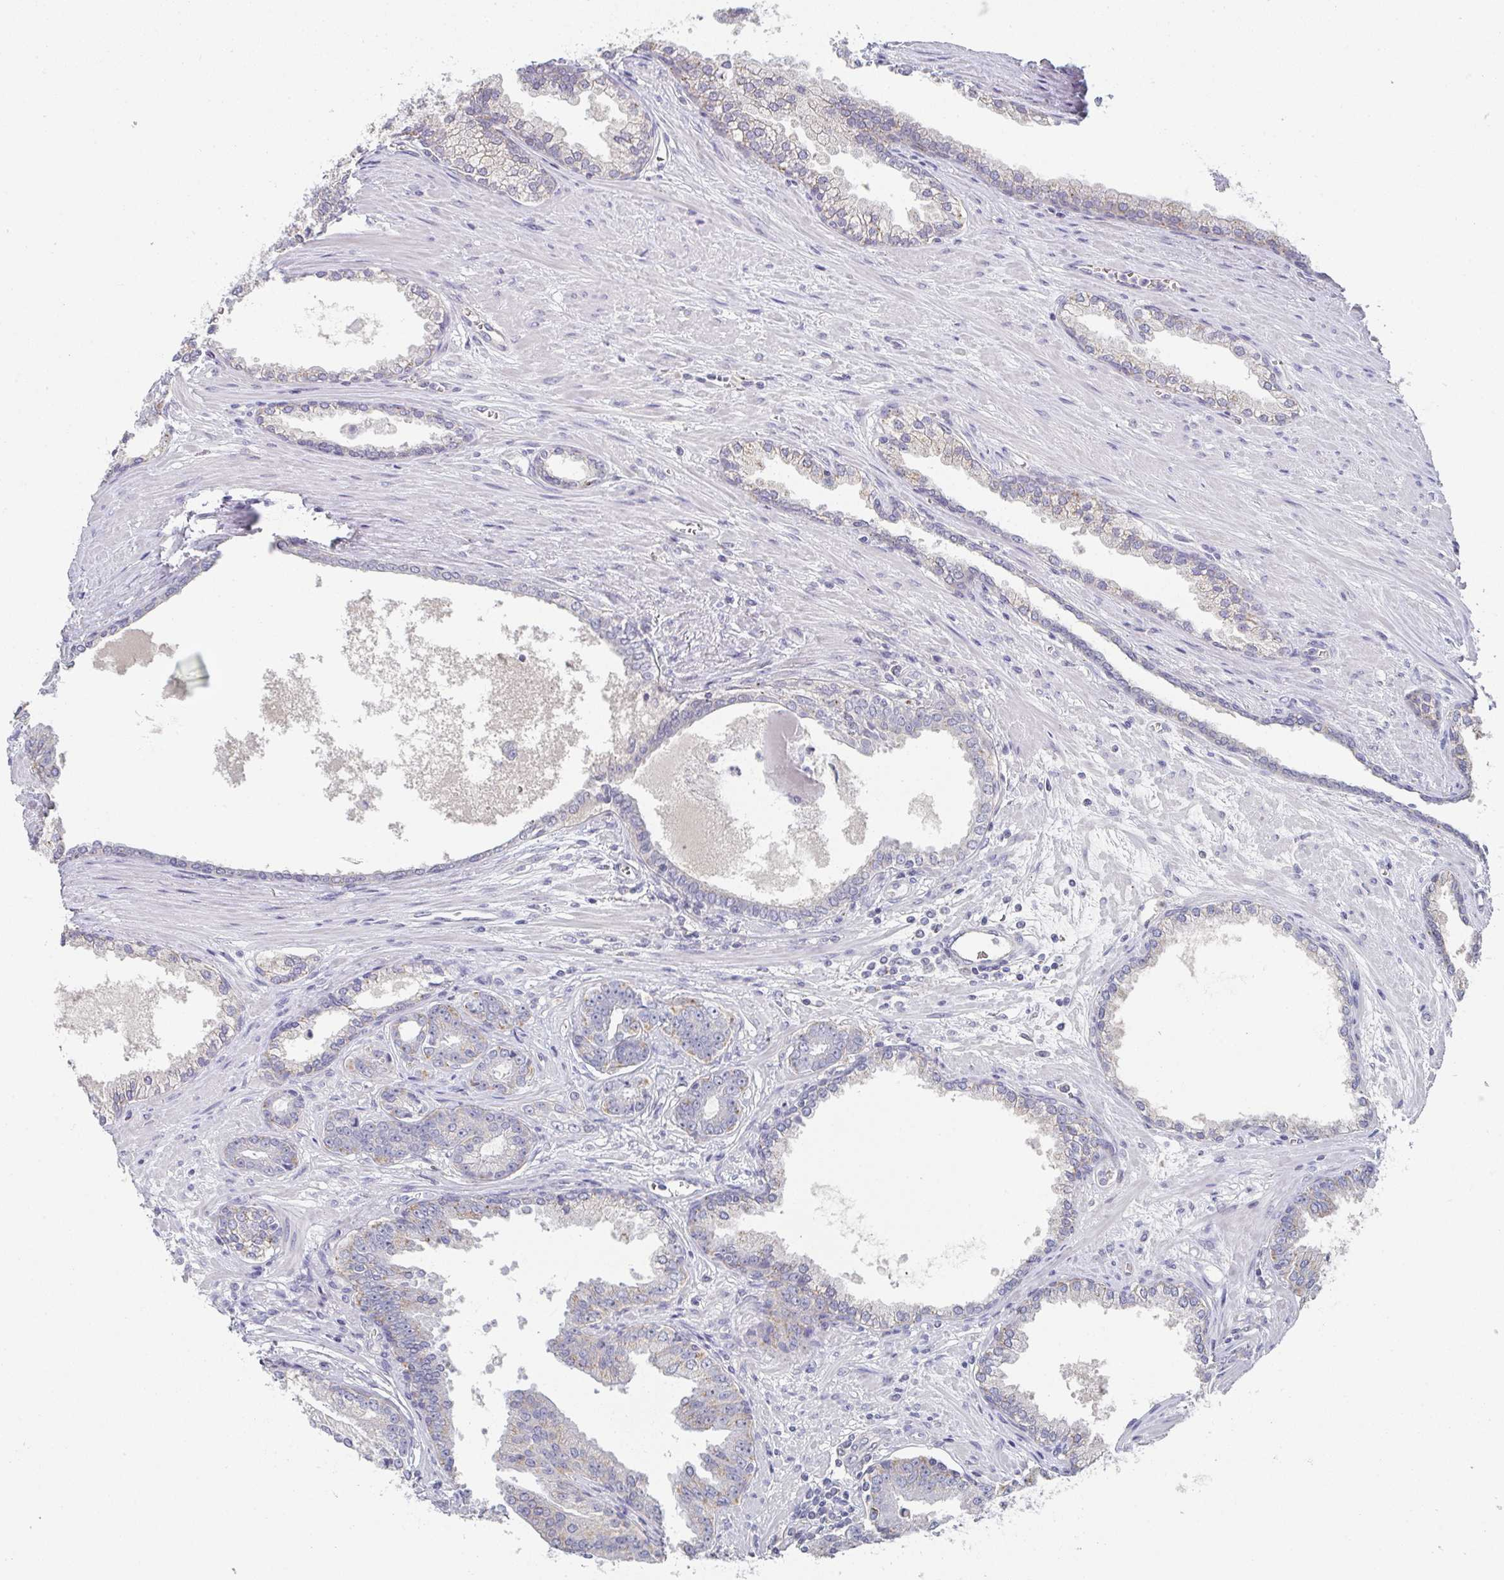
{"staining": {"intensity": "negative", "quantity": "none", "location": "none"}, "tissue": "prostate cancer", "cell_type": "Tumor cells", "image_type": "cancer", "snomed": [{"axis": "morphology", "description": "Adenocarcinoma, Low grade"}, {"axis": "topography", "description": "Prostate"}], "caption": "Immunohistochemical staining of low-grade adenocarcinoma (prostate) reveals no significant expression in tumor cells.", "gene": "CHMP5", "patient": {"sex": "male", "age": 61}}